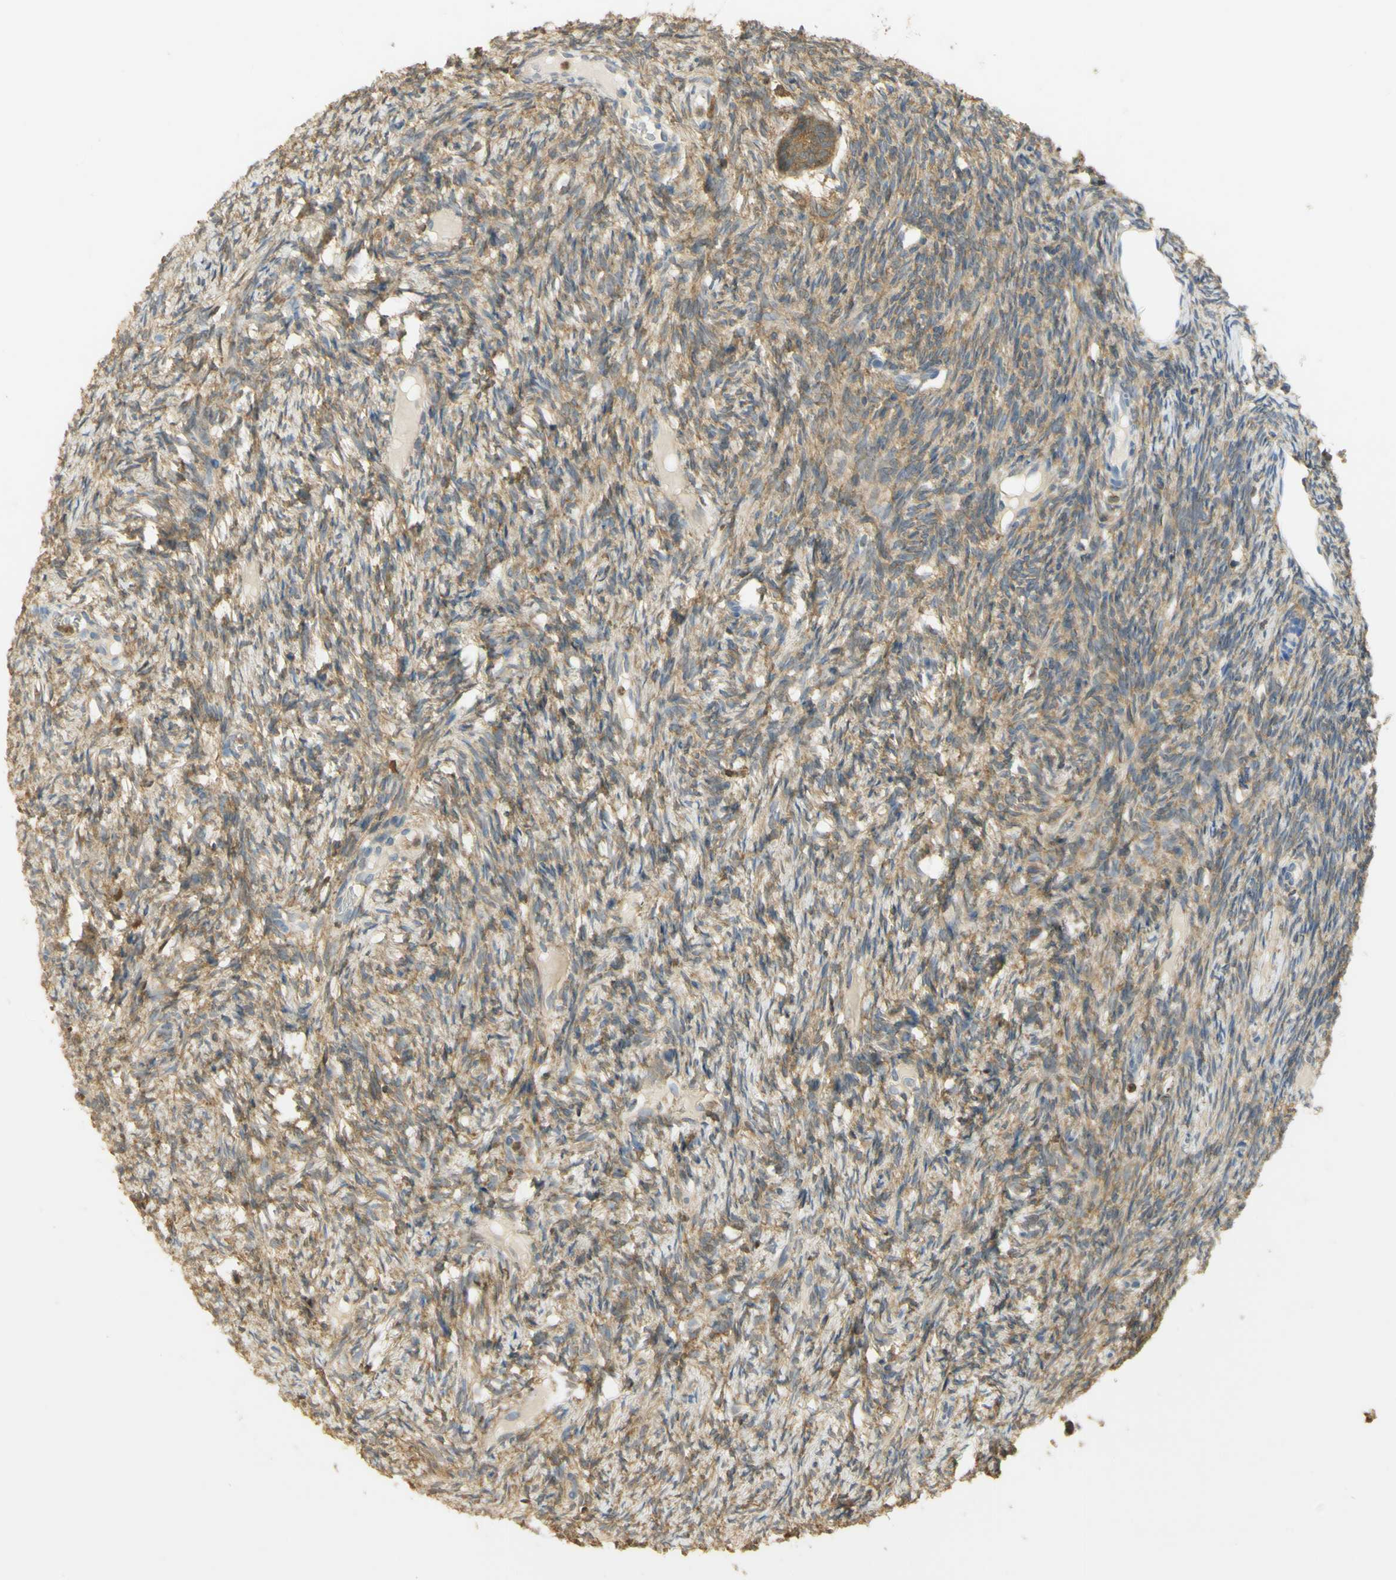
{"staining": {"intensity": "moderate", "quantity": "25%-75%", "location": "cytoplasmic/membranous"}, "tissue": "ovary", "cell_type": "Ovarian stroma cells", "image_type": "normal", "snomed": [{"axis": "morphology", "description": "Normal tissue, NOS"}, {"axis": "topography", "description": "Ovary"}], "caption": "Immunohistochemistry (IHC) of unremarkable human ovary shows medium levels of moderate cytoplasmic/membranous expression in approximately 25%-75% of ovarian stroma cells.", "gene": "PAK1", "patient": {"sex": "female", "age": 33}}